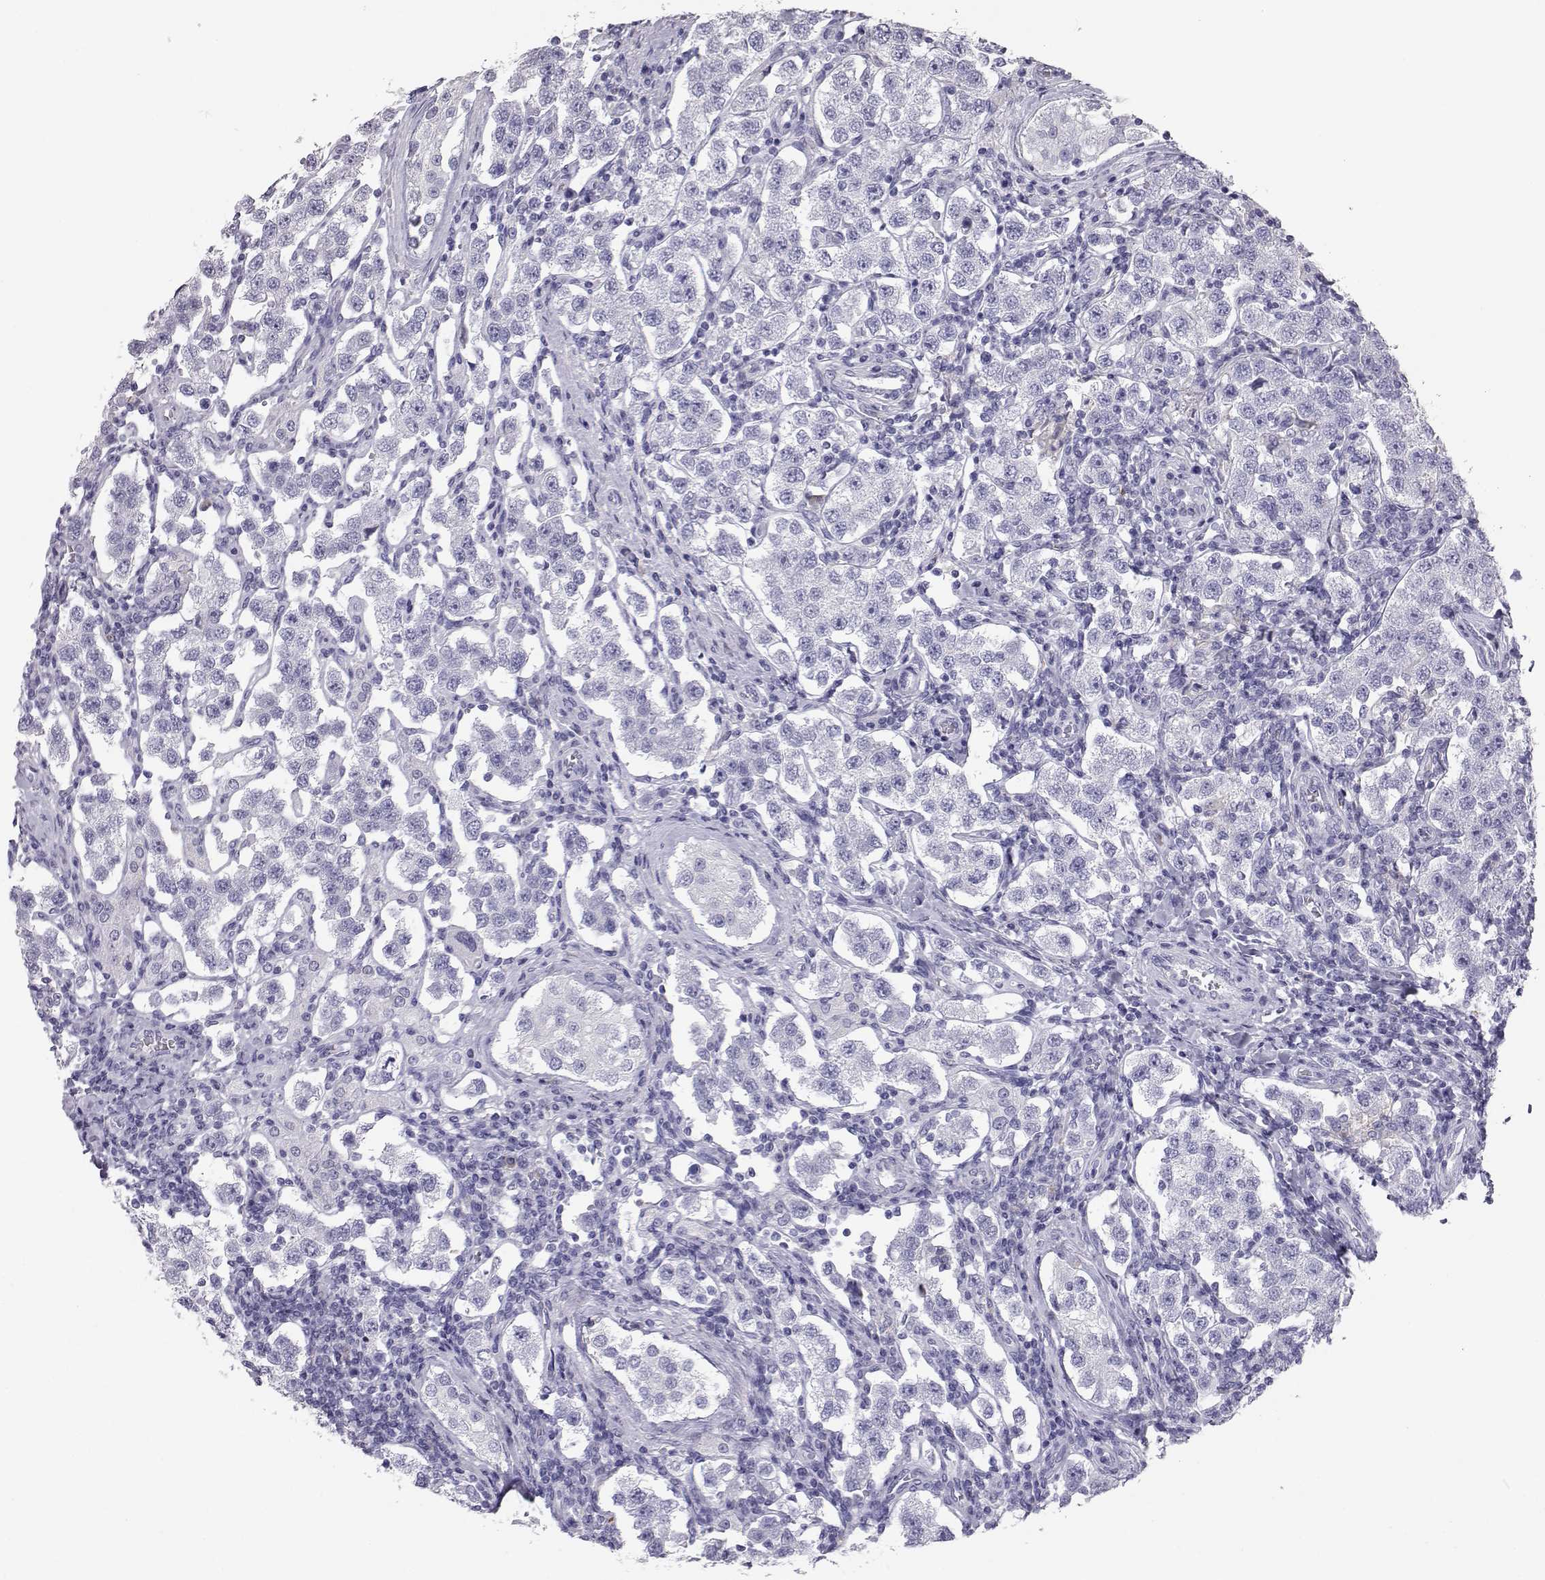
{"staining": {"intensity": "negative", "quantity": "none", "location": "none"}, "tissue": "testis cancer", "cell_type": "Tumor cells", "image_type": "cancer", "snomed": [{"axis": "morphology", "description": "Seminoma, NOS"}, {"axis": "topography", "description": "Testis"}], "caption": "Micrograph shows no significant protein positivity in tumor cells of seminoma (testis). (Stains: DAB immunohistochemistry with hematoxylin counter stain, Microscopy: brightfield microscopy at high magnification).", "gene": "ITLN2", "patient": {"sex": "male", "age": 37}}